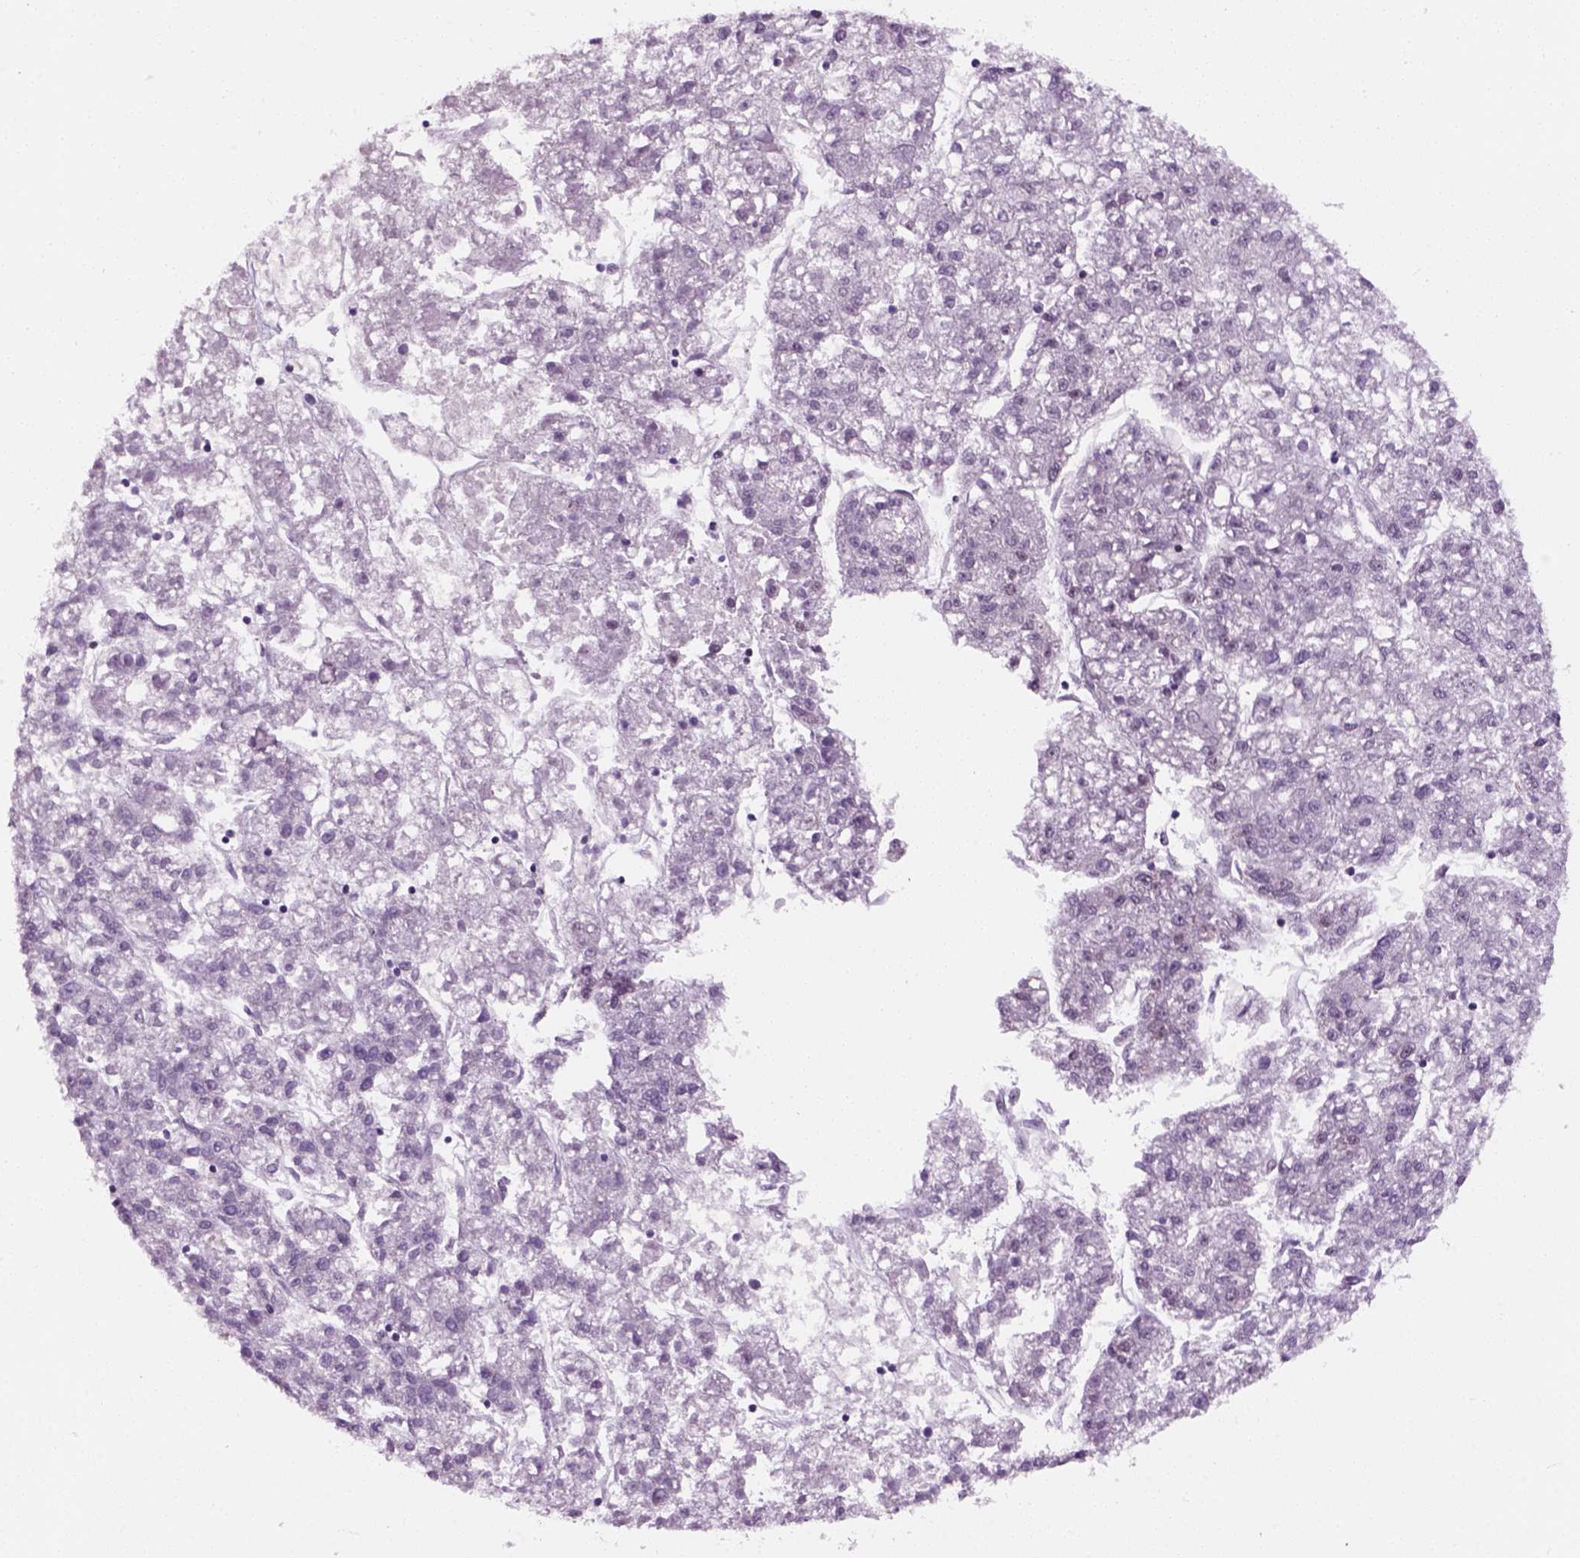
{"staining": {"intensity": "negative", "quantity": "none", "location": "none"}, "tissue": "liver cancer", "cell_type": "Tumor cells", "image_type": "cancer", "snomed": [{"axis": "morphology", "description": "Carcinoma, Hepatocellular, NOS"}, {"axis": "topography", "description": "Liver"}], "caption": "Micrograph shows no protein staining in tumor cells of liver cancer tissue.", "gene": "GTF2F1", "patient": {"sex": "male", "age": 56}}